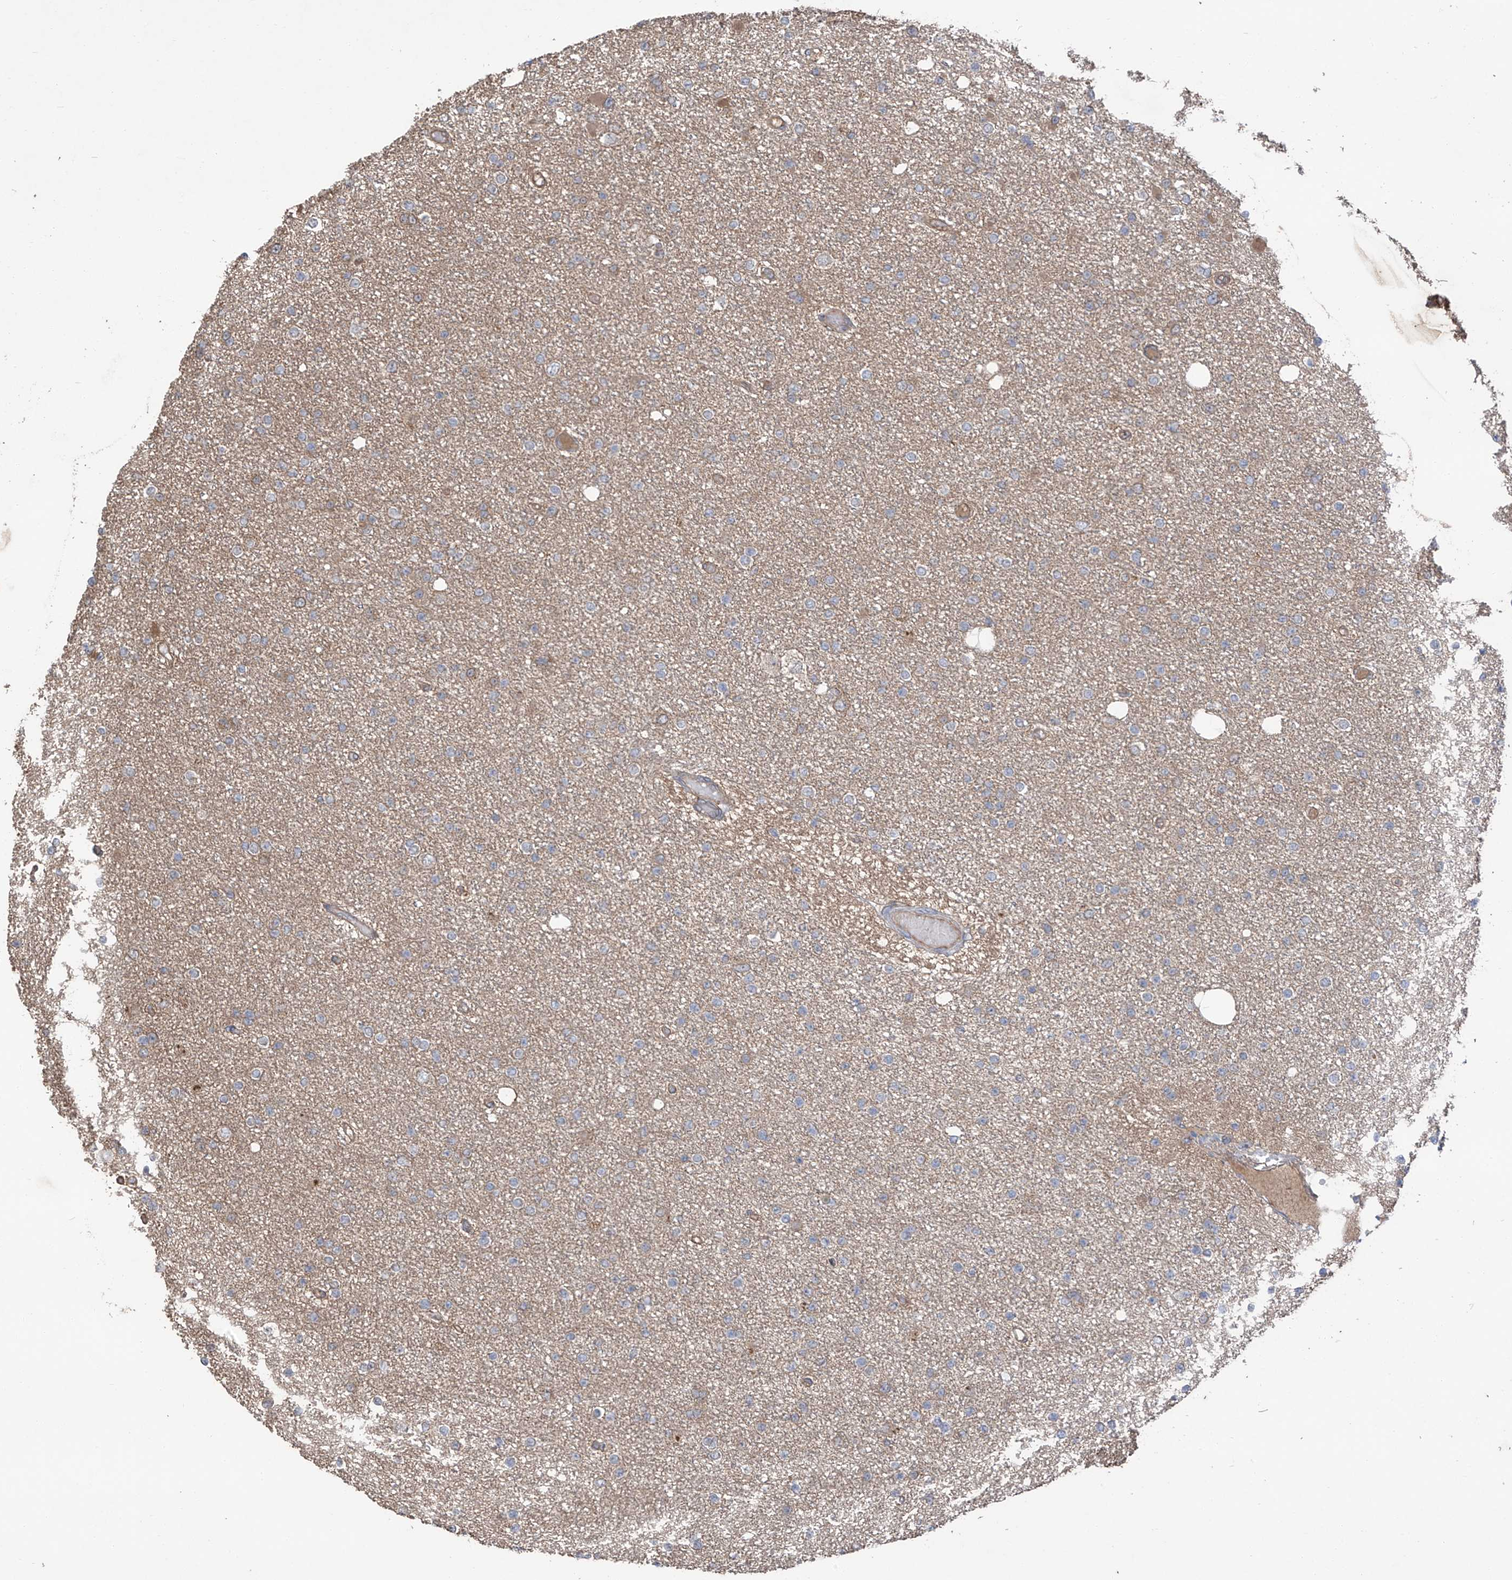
{"staining": {"intensity": "moderate", "quantity": "25%-75%", "location": "cytoplasmic/membranous"}, "tissue": "glioma", "cell_type": "Tumor cells", "image_type": "cancer", "snomed": [{"axis": "morphology", "description": "Glioma, malignant, Low grade"}, {"axis": "topography", "description": "Brain"}], "caption": "Human malignant glioma (low-grade) stained with a brown dye shows moderate cytoplasmic/membranous positive positivity in approximately 25%-75% of tumor cells.", "gene": "AGBL5", "patient": {"sex": "female", "age": 22}}